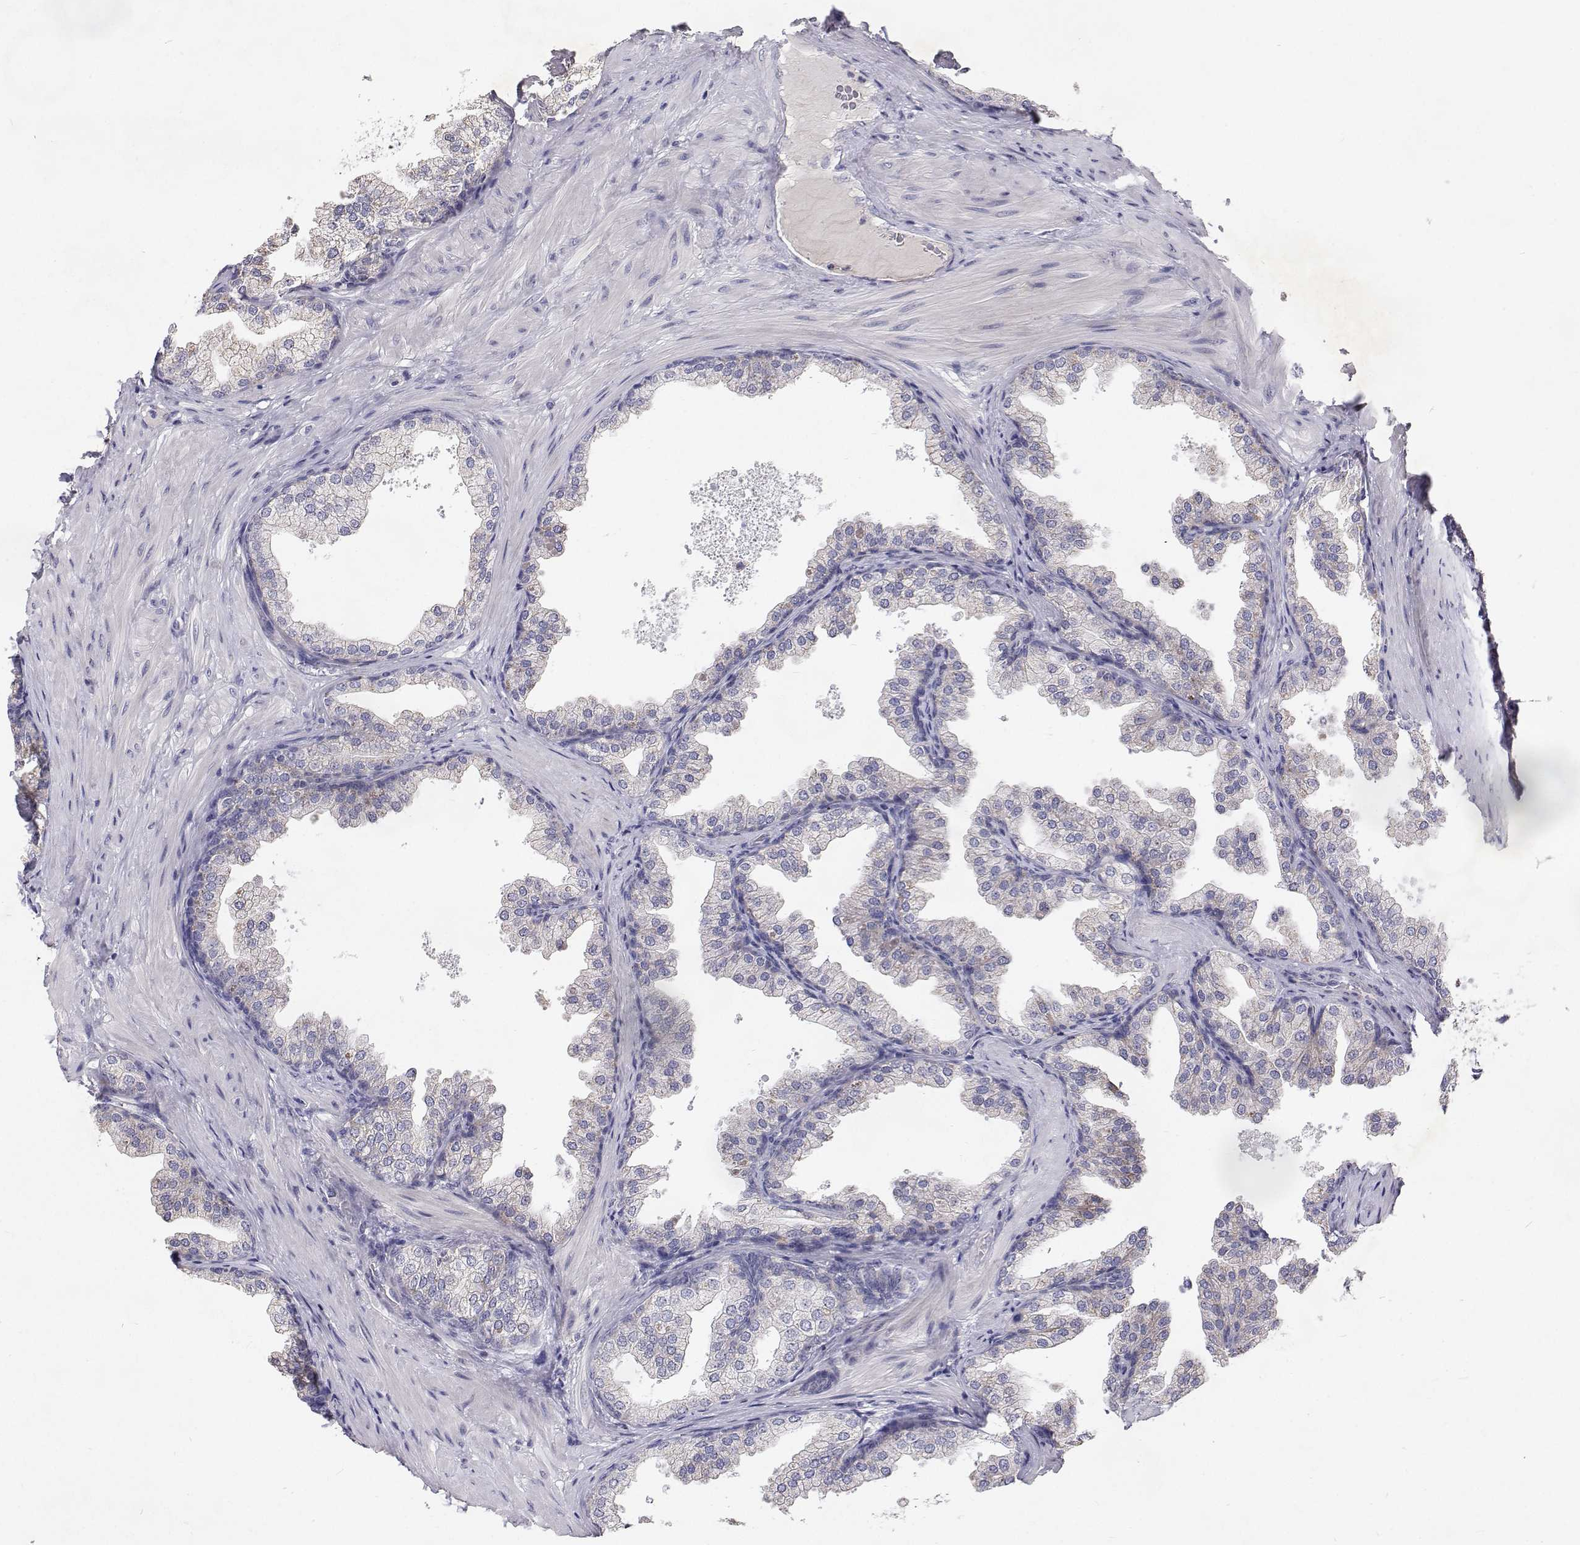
{"staining": {"intensity": "negative", "quantity": "none", "location": "none"}, "tissue": "prostate", "cell_type": "Glandular cells", "image_type": "normal", "snomed": [{"axis": "morphology", "description": "Normal tissue, NOS"}, {"axis": "topography", "description": "Prostate"}], "caption": "Protein analysis of benign prostate demonstrates no significant positivity in glandular cells. The staining was performed using DAB to visualize the protein expression in brown, while the nuclei were stained in blue with hematoxylin (Magnification: 20x).", "gene": "TRIM60", "patient": {"sex": "male", "age": 37}}